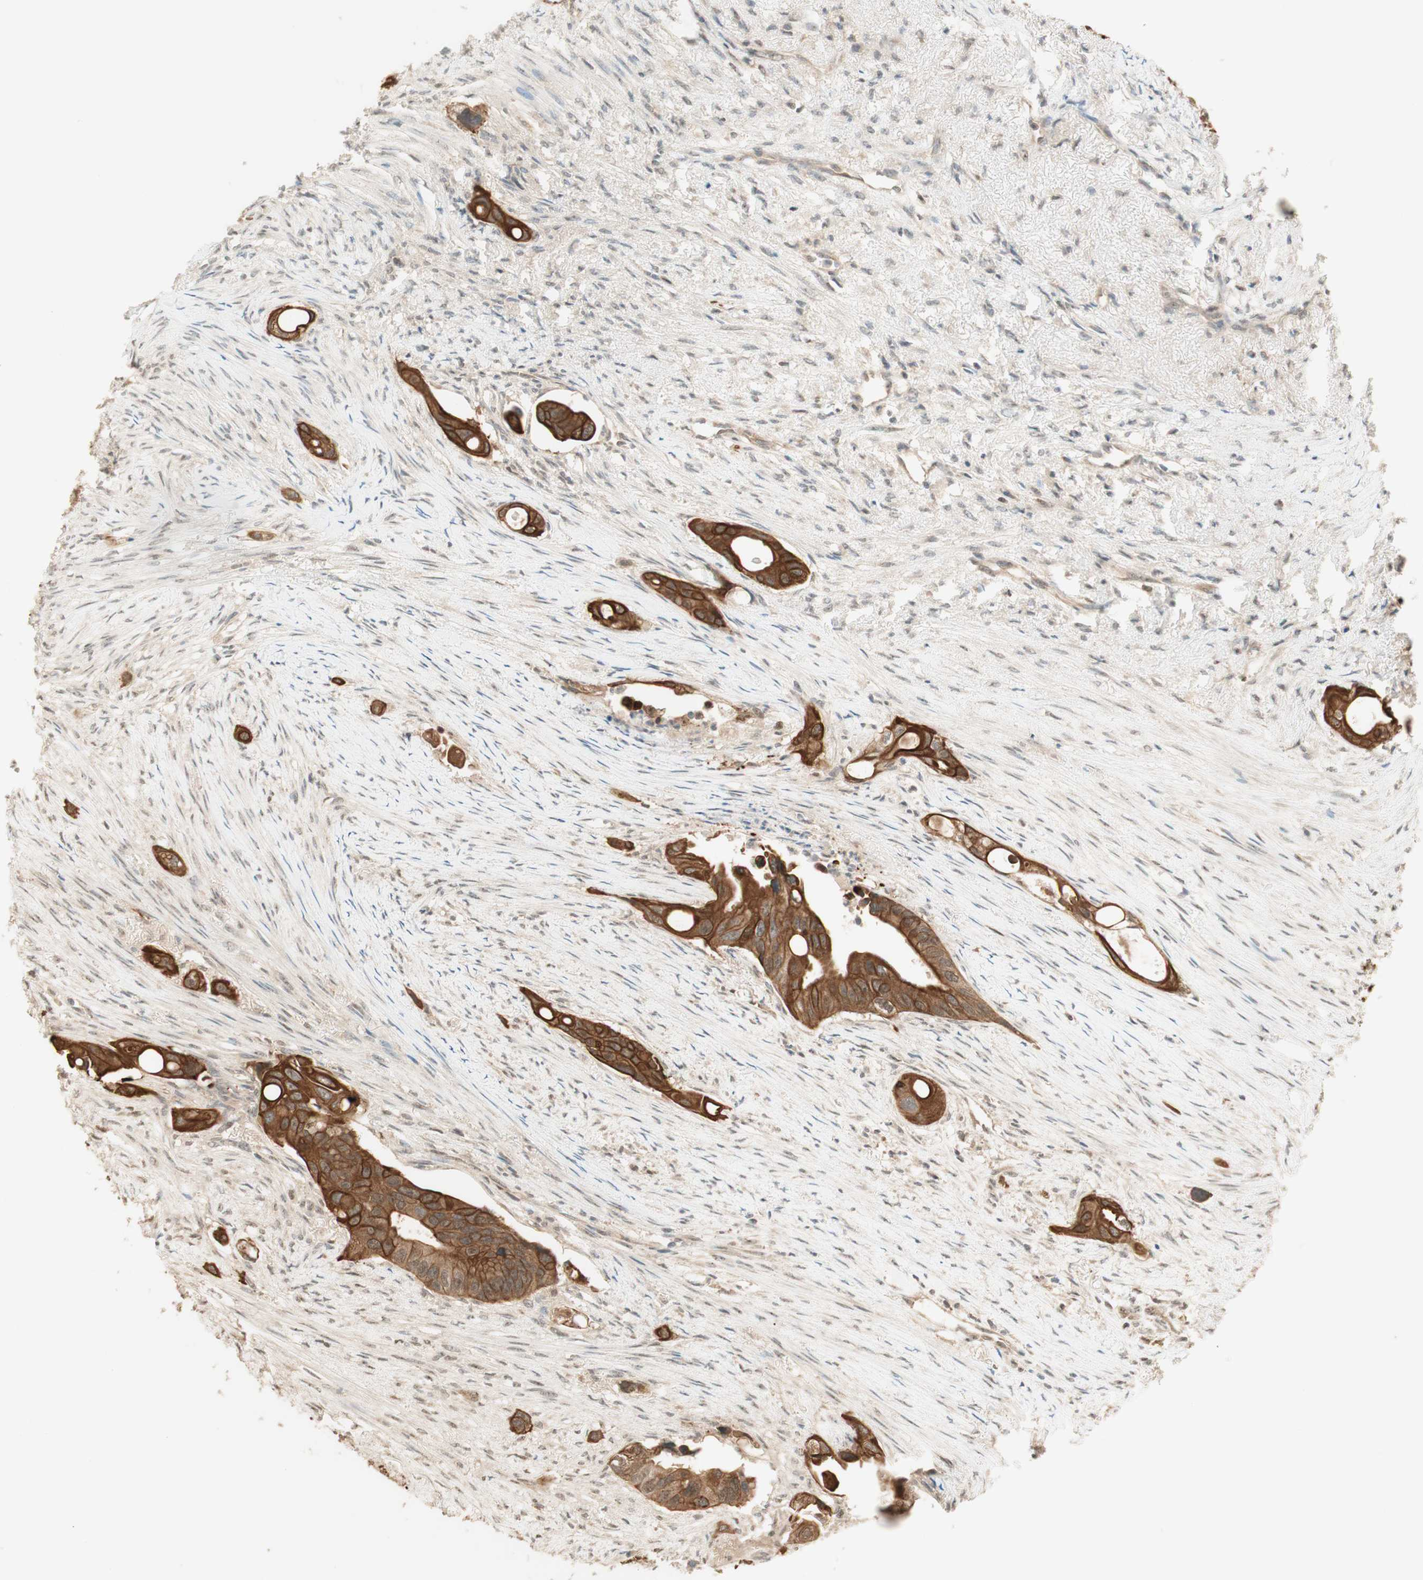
{"staining": {"intensity": "strong", "quantity": ">75%", "location": "cytoplasmic/membranous"}, "tissue": "colorectal cancer", "cell_type": "Tumor cells", "image_type": "cancer", "snomed": [{"axis": "morphology", "description": "Adenocarcinoma, NOS"}, {"axis": "topography", "description": "Colon"}], "caption": "Colorectal cancer stained for a protein (brown) reveals strong cytoplasmic/membranous positive staining in about >75% of tumor cells.", "gene": "SPINT2", "patient": {"sex": "female", "age": 57}}